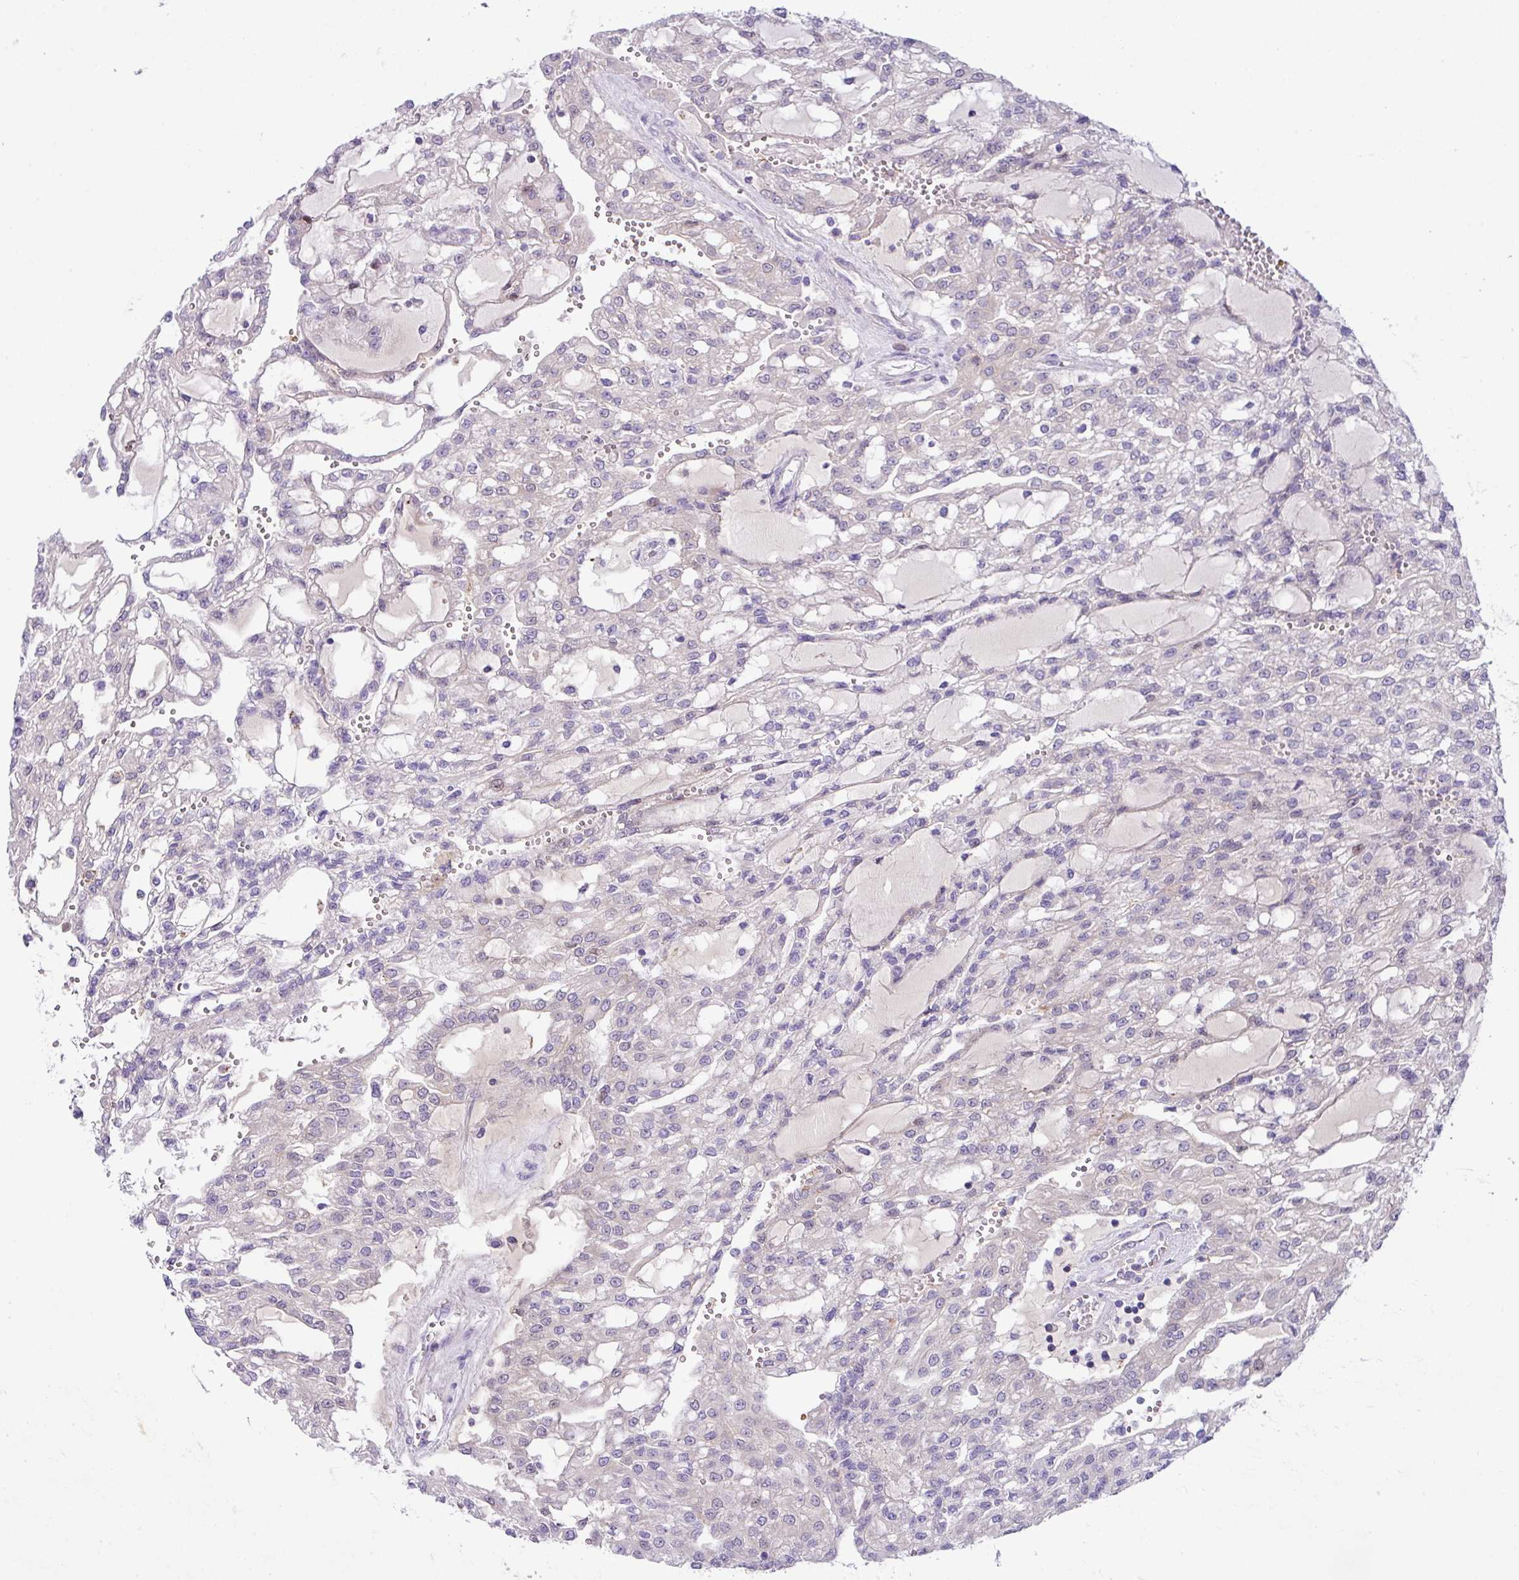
{"staining": {"intensity": "negative", "quantity": "none", "location": "none"}, "tissue": "renal cancer", "cell_type": "Tumor cells", "image_type": "cancer", "snomed": [{"axis": "morphology", "description": "Adenocarcinoma, NOS"}, {"axis": "topography", "description": "Kidney"}], "caption": "Image shows no protein staining in tumor cells of adenocarcinoma (renal) tissue.", "gene": "DNAL1", "patient": {"sex": "male", "age": 63}}